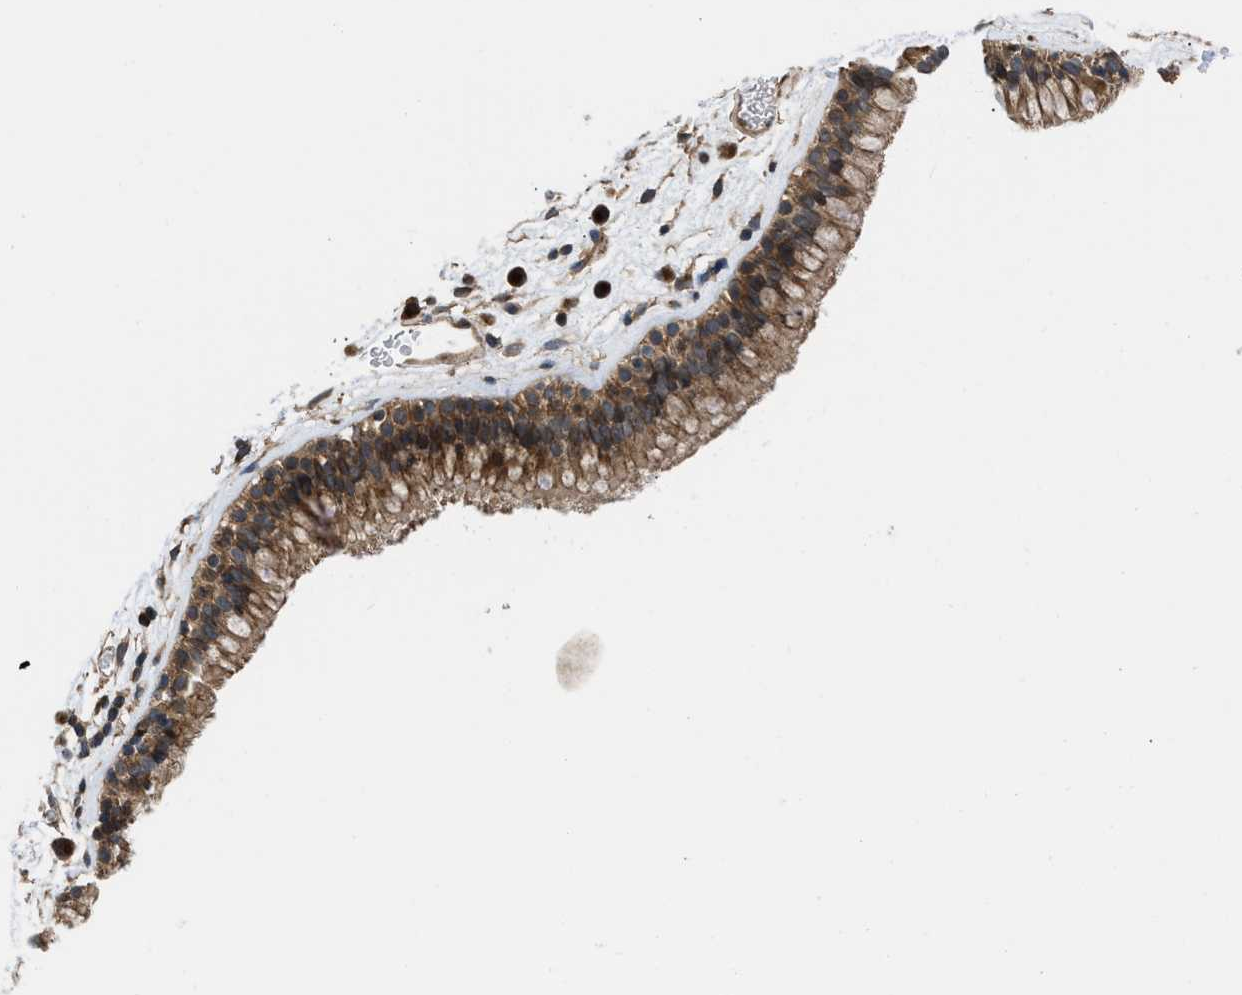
{"staining": {"intensity": "strong", "quantity": ">75%", "location": "cytoplasmic/membranous,nuclear"}, "tissue": "nasopharynx", "cell_type": "Respiratory epithelial cells", "image_type": "normal", "snomed": [{"axis": "morphology", "description": "Normal tissue, NOS"}, {"axis": "morphology", "description": "Inflammation, NOS"}, {"axis": "topography", "description": "Nasopharynx"}], "caption": "A micrograph of nasopharynx stained for a protein exhibits strong cytoplasmic/membranous,nuclear brown staining in respiratory epithelial cells.", "gene": "GPATCH2L", "patient": {"sex": "male", "age": 48}}